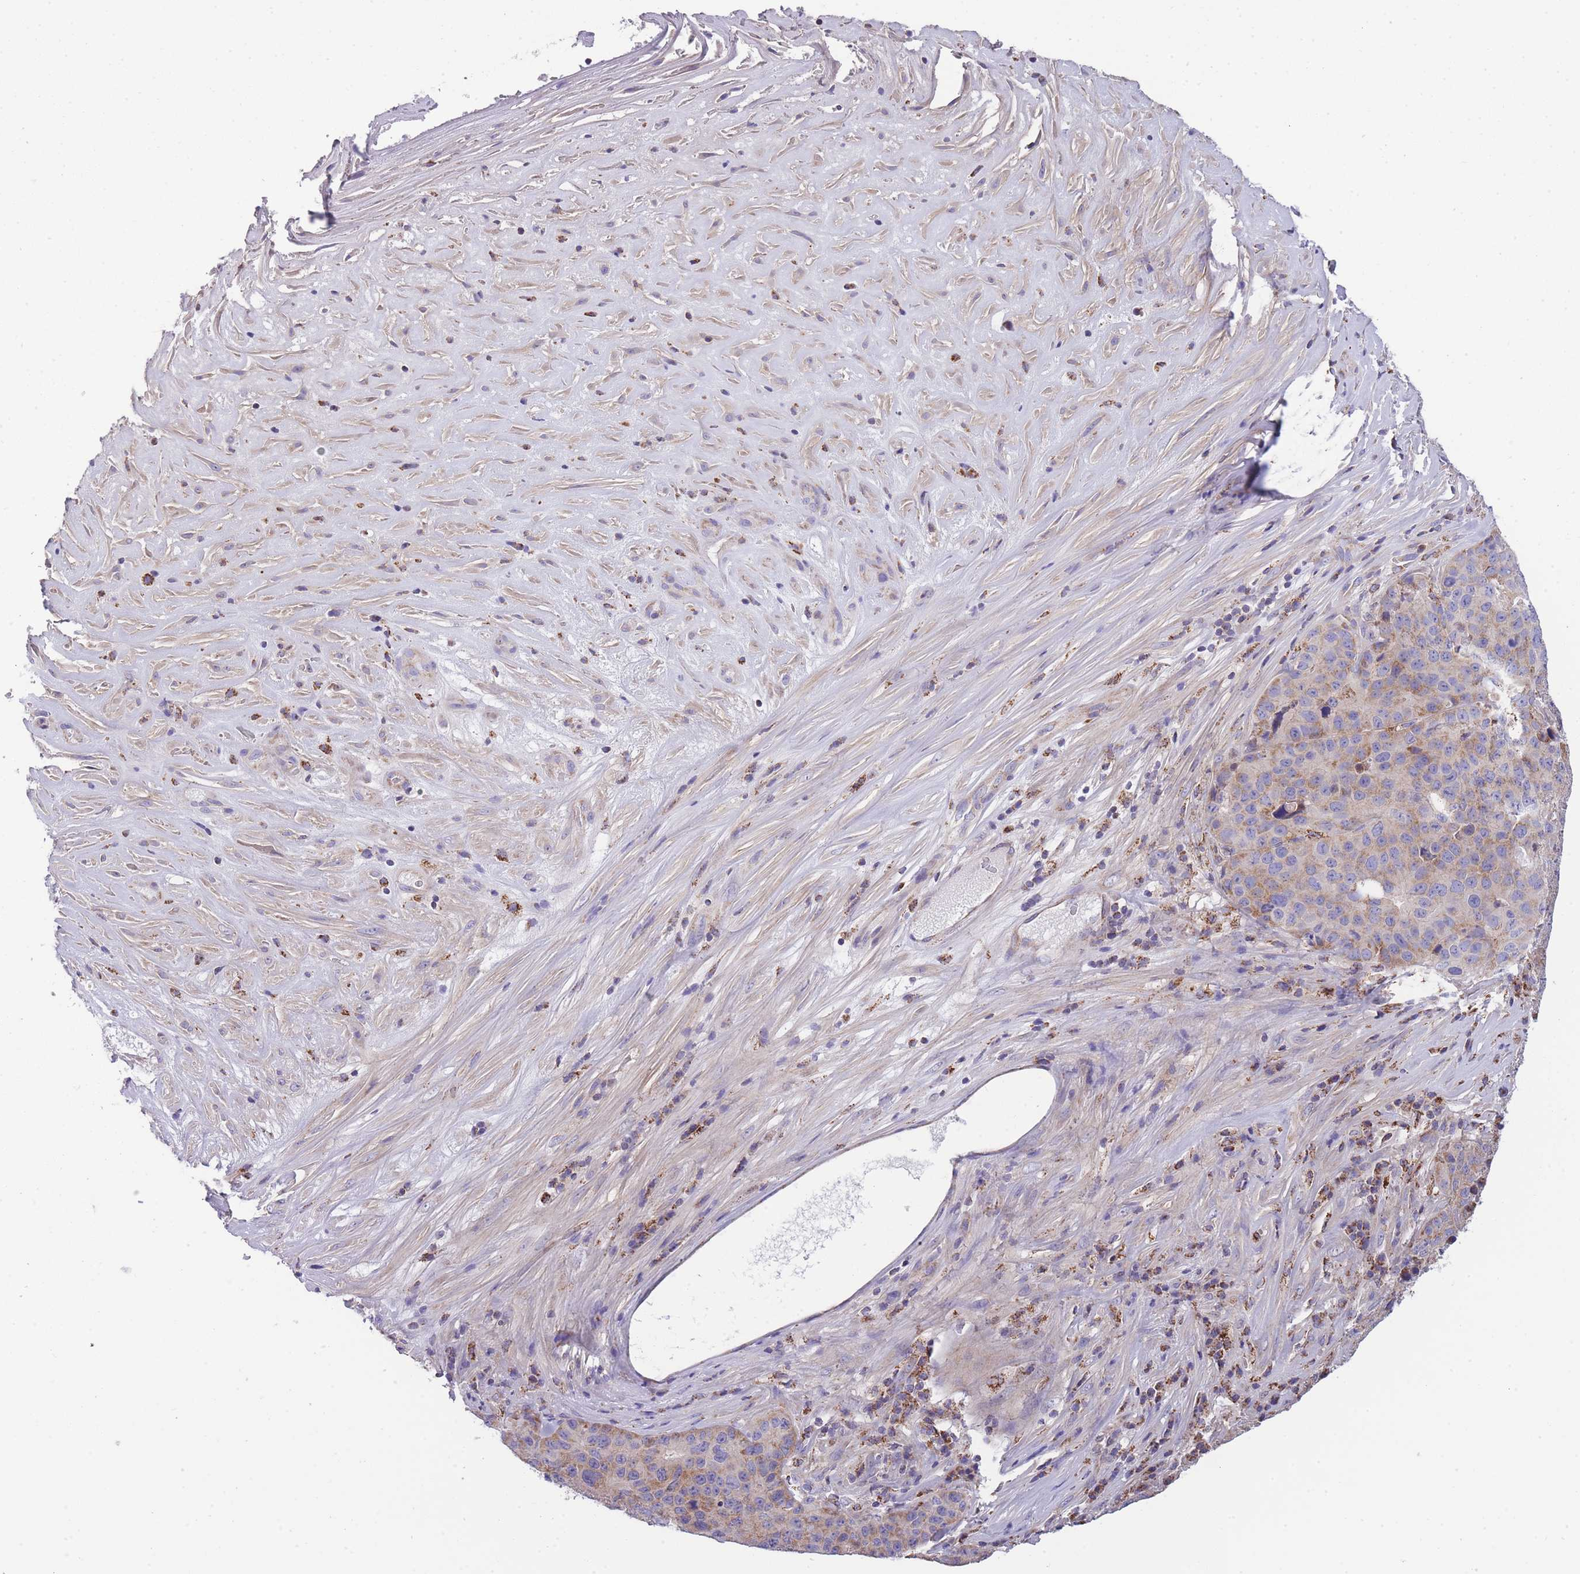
{"staining": {"intensity": "moderate", "quantity": ">75%", "location": "cytoplasmic/membranous"}, "tissue": "stomach cancer", "cell_type": "Tumor cells", "image_type": "cancer", "snomed": [{"axis": "morphology", "description": "Adenocarcinoma, NOS"}, {"axis": "topography", "description": "Stomach"}], "caption": "Immunohistochemistry of human stomach cancer (adenocarcinoma) reveals medium levels of moderate cytoplasmic/membranous expression in about >75% of tumor cells.", "gene": "ST3GAL3", "patient": {"sex": "male", "age": 71}}